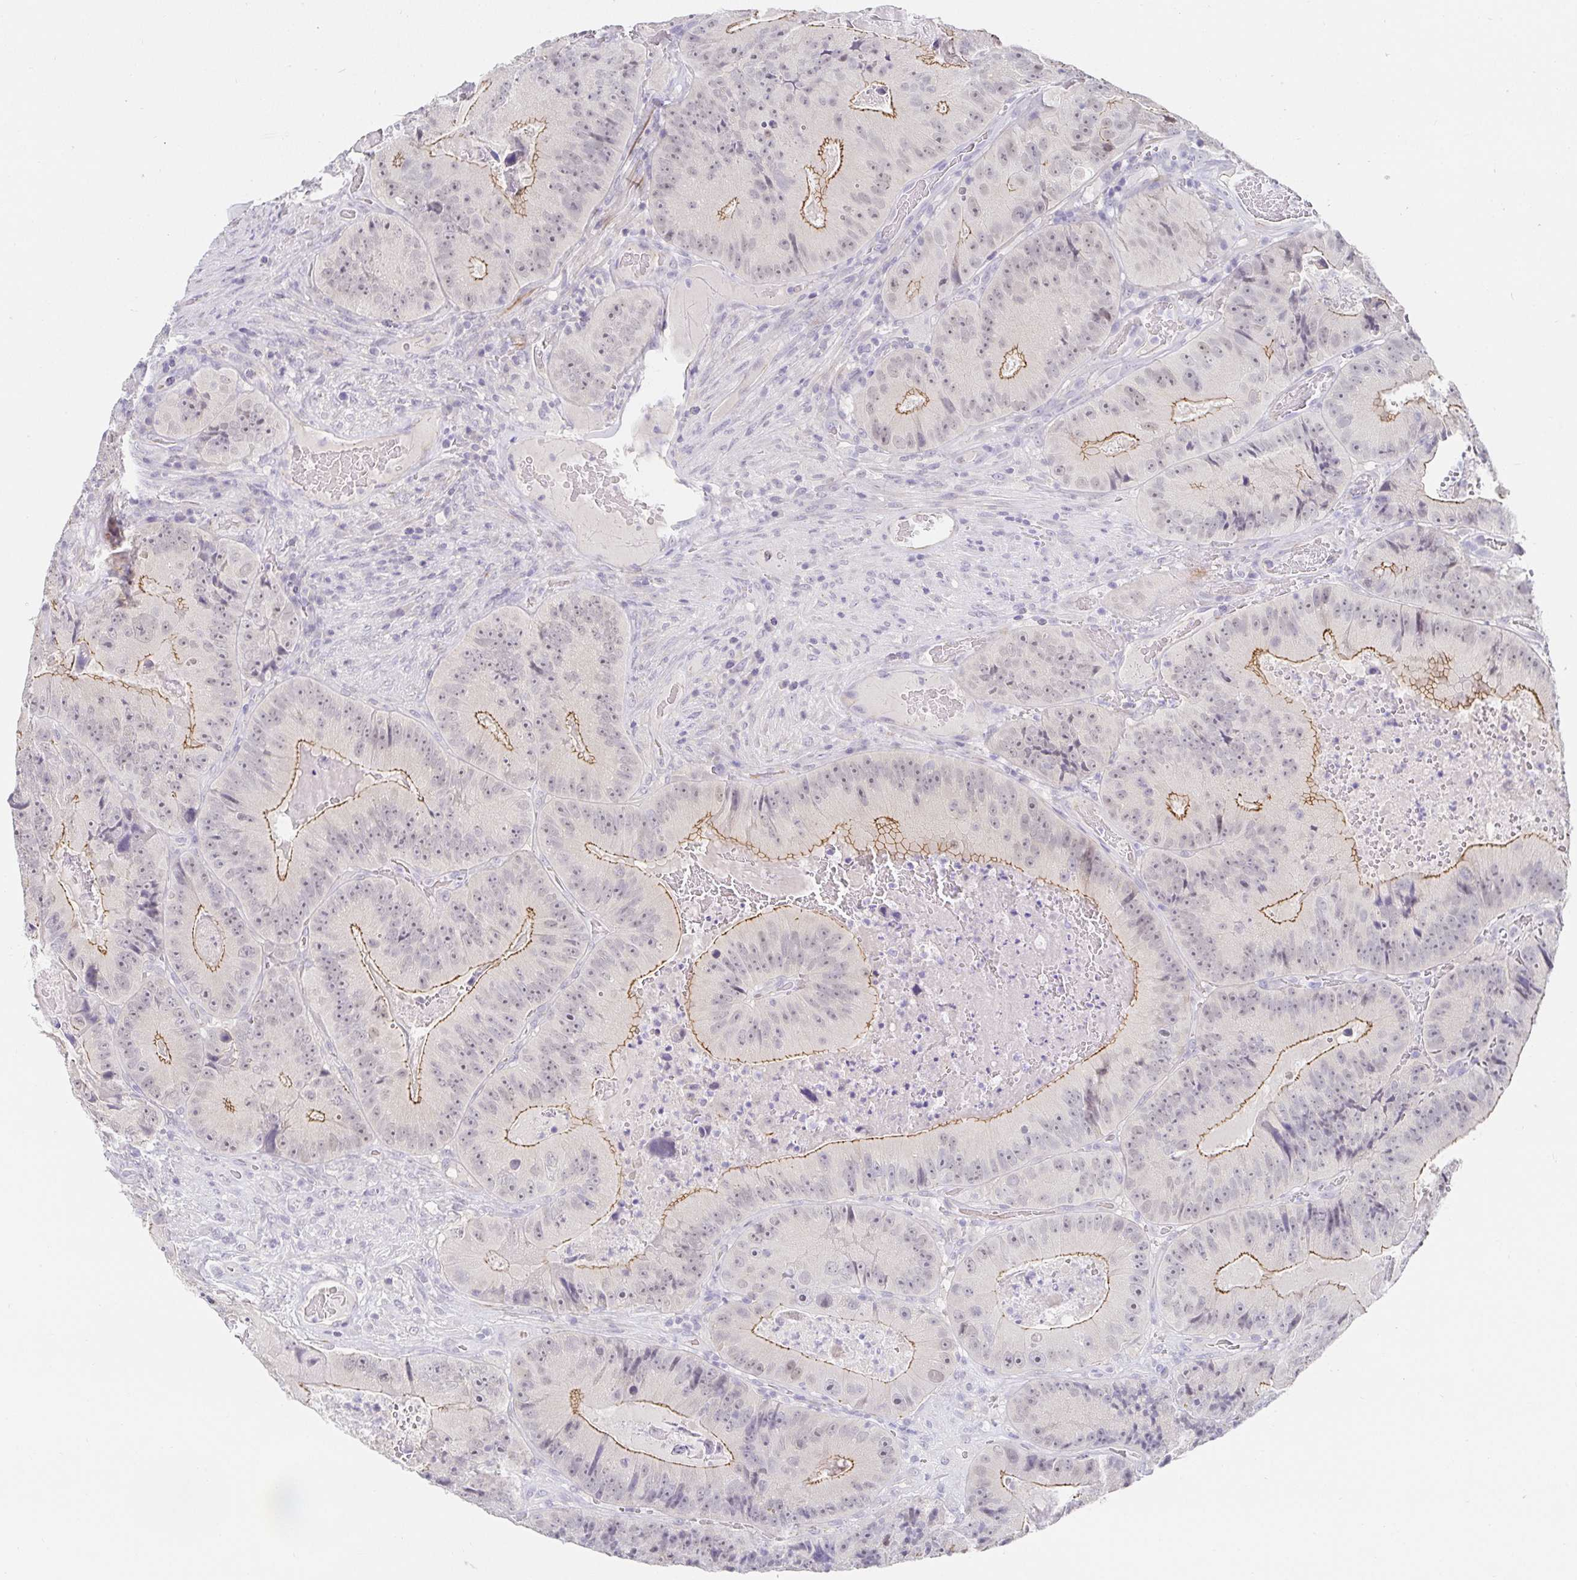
{"staining": {"intensity": "moderate", "quantity": "25%-75%", "location": "cytoplasmic/membranous"}, "tissue": "colorectal cancer", "cell_type": "Tumor cells", "image_type": "cancer", "snomed": [{"axis": "morphology", "description": "Adenocarcinoma, NOS"}, {"axis": "topography", "description": "Colon"}], "caption": "Colorectal cancer (adenocarcinoma) stained with a protein marker shows moderate staining in tumor cells.", "gene": "PDX1", "patient": {"sex": "female", "age": 86}}